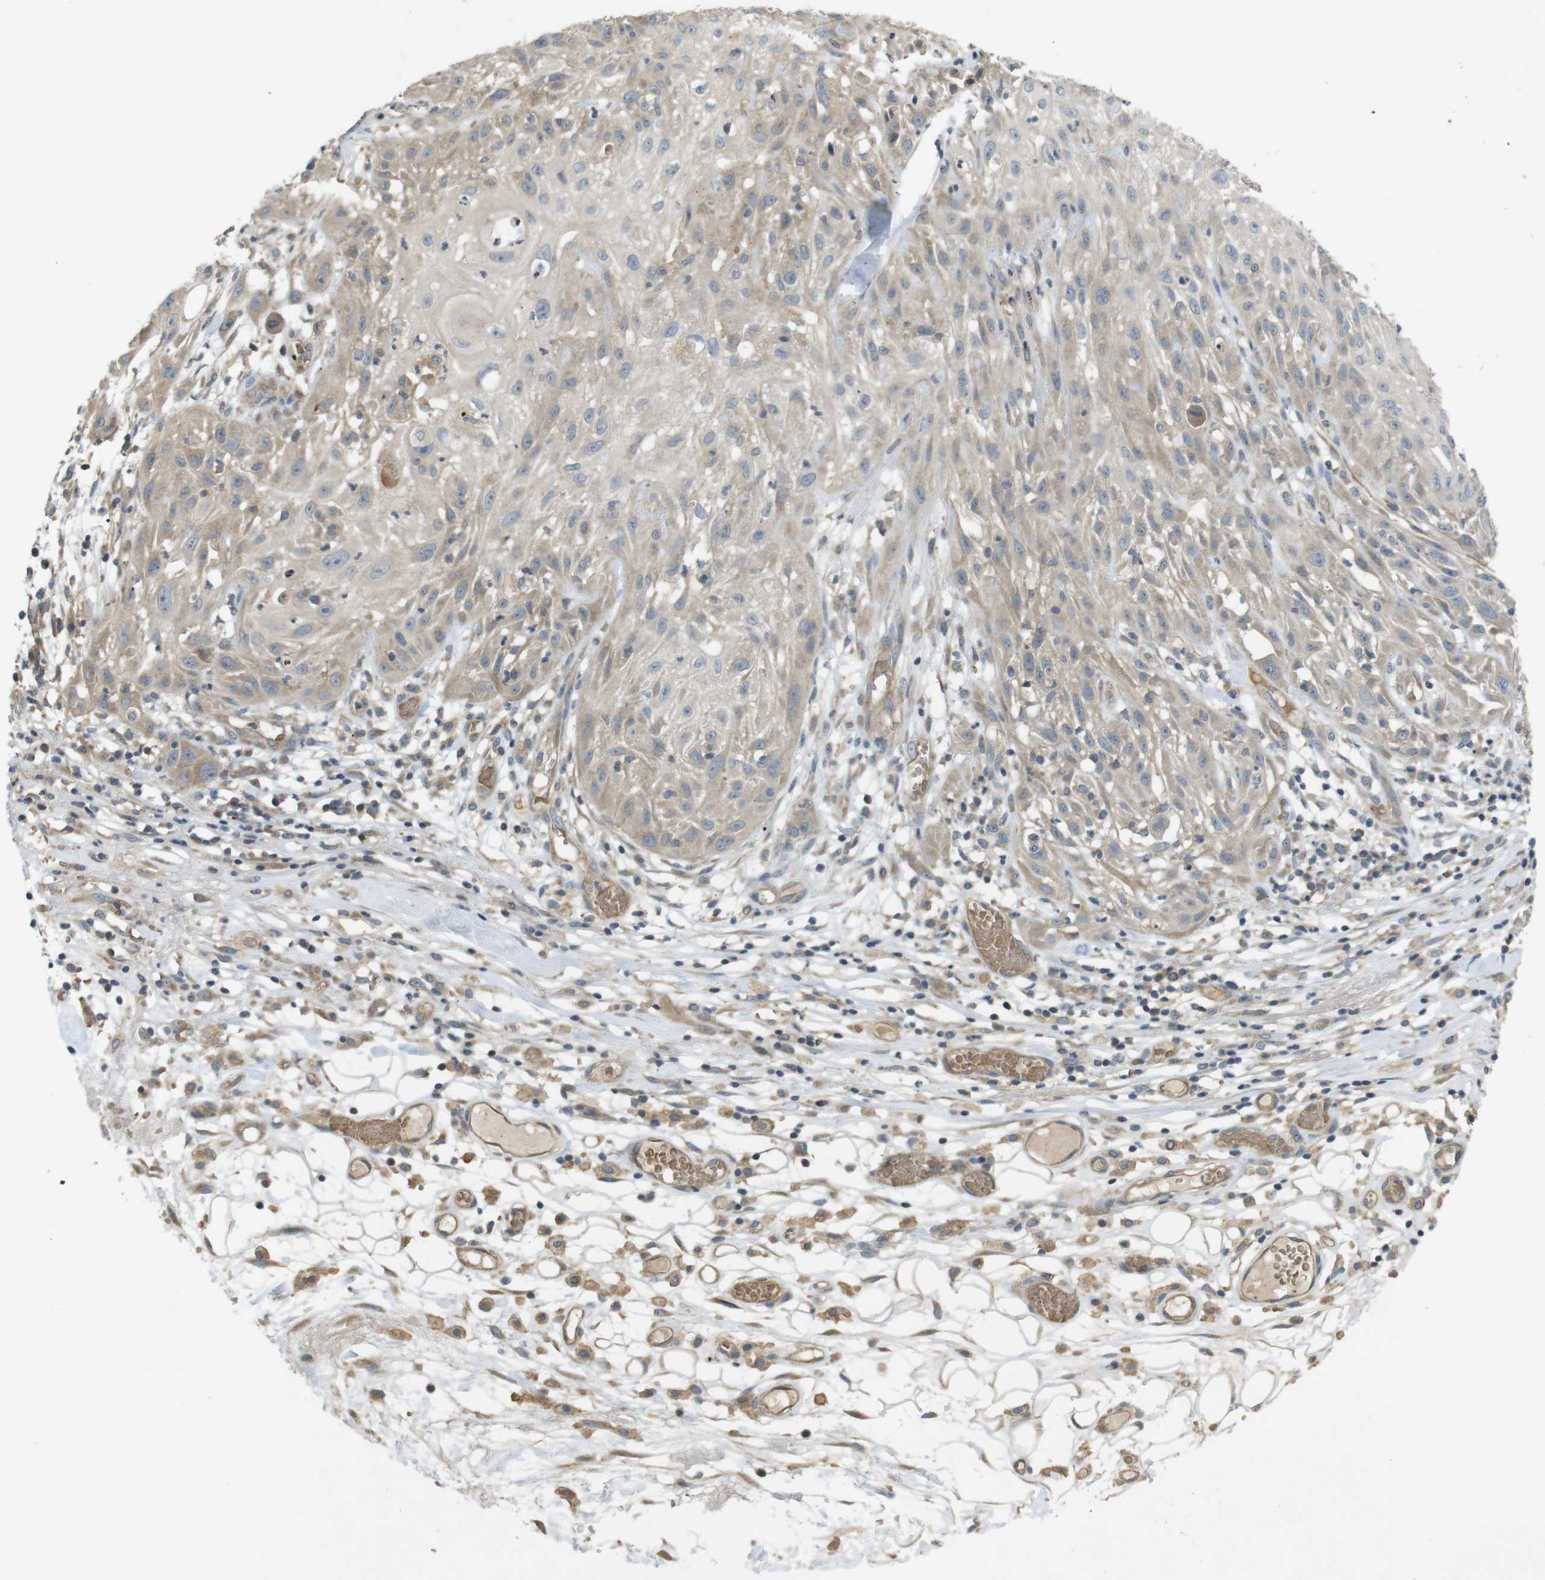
{"staining": {"intensity": "weak", "quantity": "<25%", "location": "cytoplasmic/membranous"}, "tissue": "skin cancer", "cell_type": "Tumor cells", "image_type": "cancer", "snomed": [{"axis": "morphology", "description": "Squamous cell carcinoma, NOS"}, {"axis": "topography", "description": "Skin"}], "caption": "Micrograph shows no significant protein expression in tumor cells of skin squamous cell carcinoma.", "gene": "CLTC", "patient": {"sex": "male", "age": 75}}